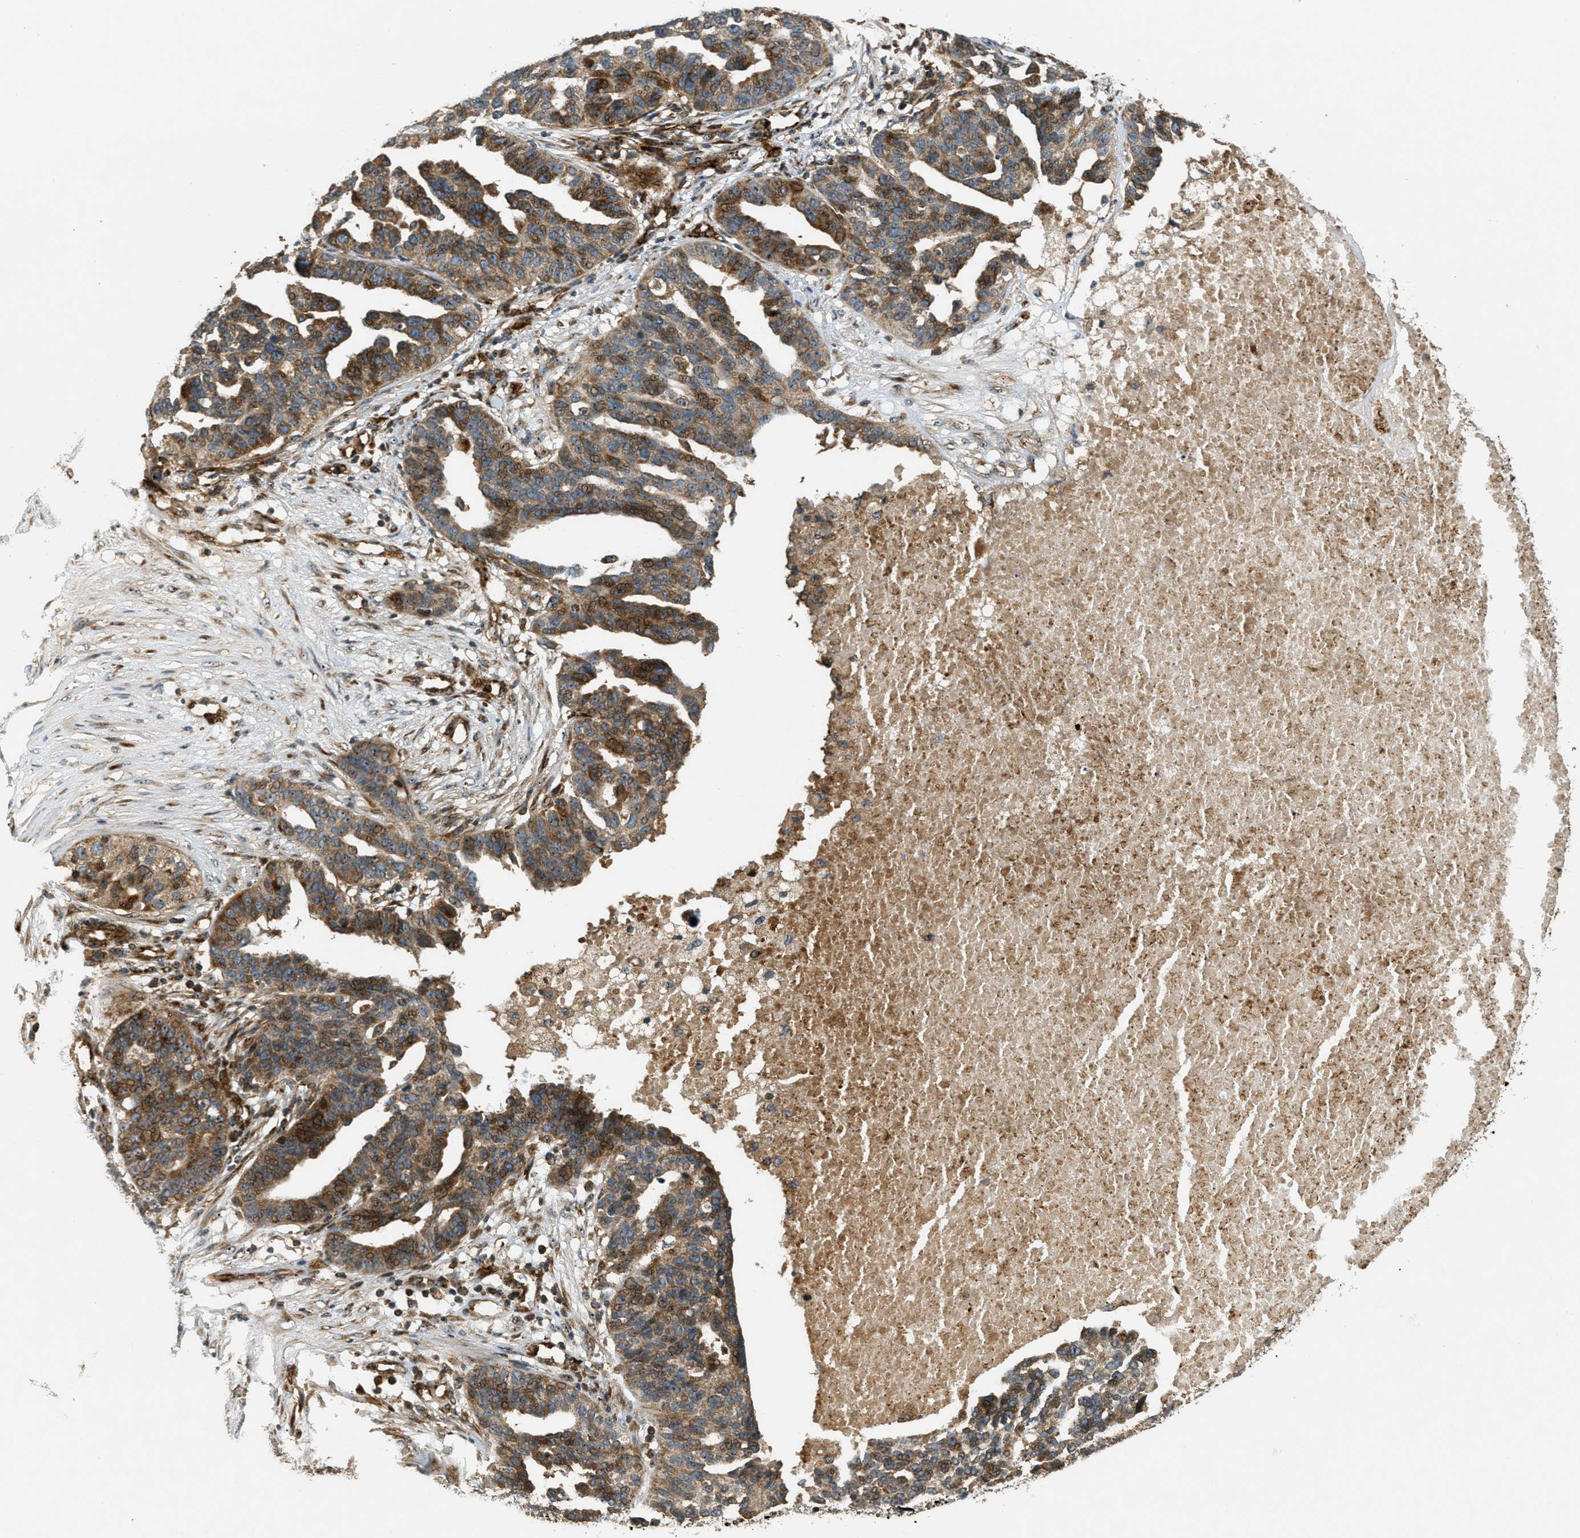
{"staining": {"intensity": "moderate", "quantity": ">75%", "location": "cytoplasmic/membranous,nuclear"}, "tissue": "ovarian cancer", "cell_type": "Tumor cells", "image_type": "cancer", "snomed": [{"axis": "morphology", "description": "Cystadenocarcinoma, serous, NOS"}, {"axis": "topography", "description": "Ovary"}], "caption": "IHC (DAB) staining of human ovarian serous cystadenocarcinoma demonstrates moderate cytoplasmic/membranous and nuclear protein expression in approximately >75% of tumor cells. The staining is performed using DAB brown chromogen to label protein expression. The nuclei are counter-stained blue using hematoxylin.", "gene": "LRP12", "patient": {"sex": "female", "age": 59}}